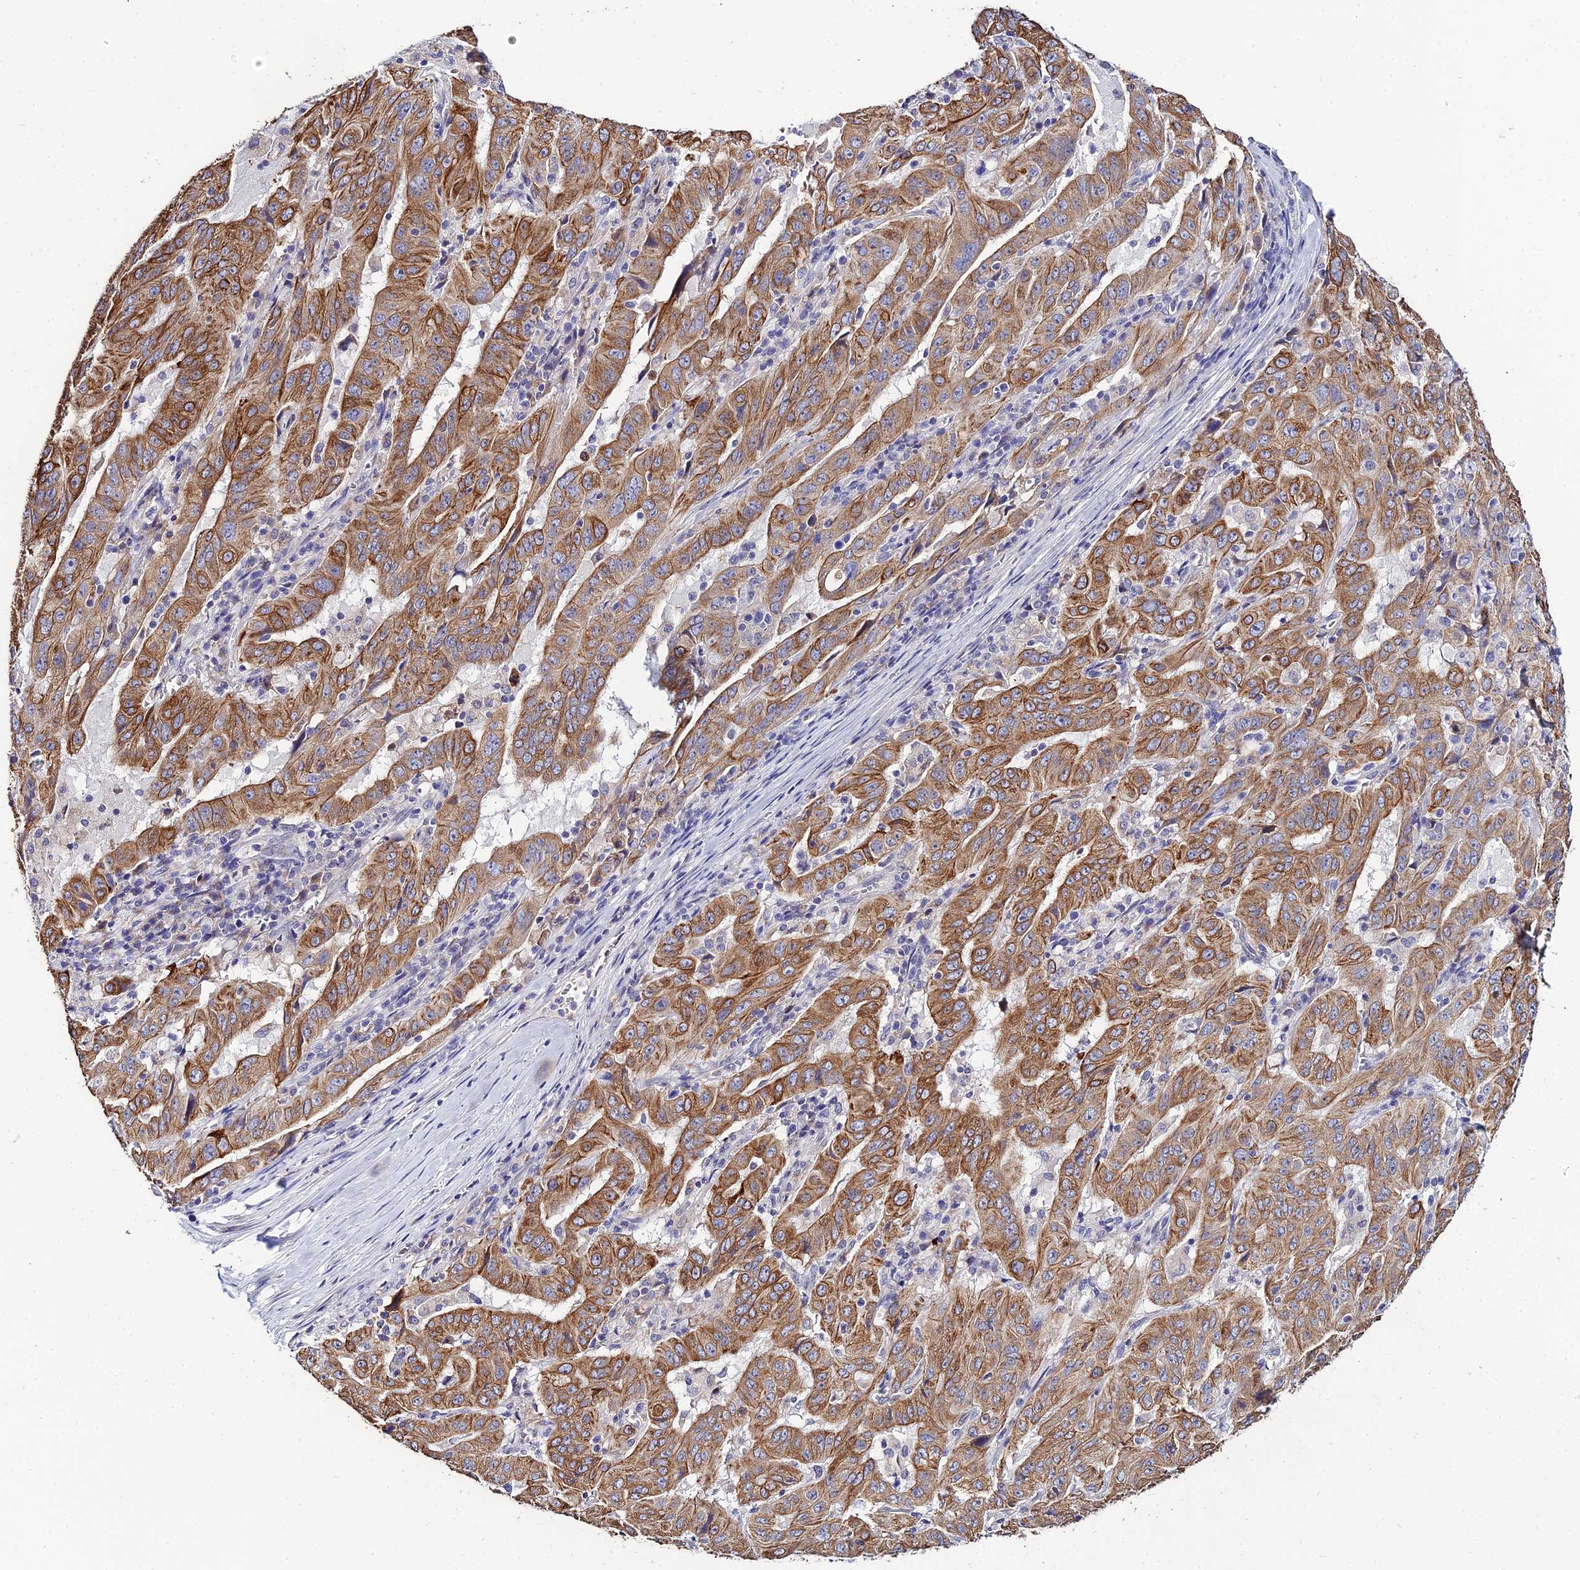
{"staining": {"intensity": "strong", "quantity": ">75%", "location": "cytoplasmic/membranous"}, "tissue": "pancreatic cancer", "cell_type": "Tumor cells", "image_type": "cancer", "snomed": [{"axis": "morphology", "description": "Adenocarcinoma, NOS"}, {"axis": "topography", "description": "Pancreas"}], "caption": "Pancreatic cancer (adenocarcinoma) stained for a protein (brown) demonstrates strong cytoplasmic/membranous positive staining in about >75% of tumor cells.", "gene": "ZXDA", "patient": {"sex": "male", "age": 63}}